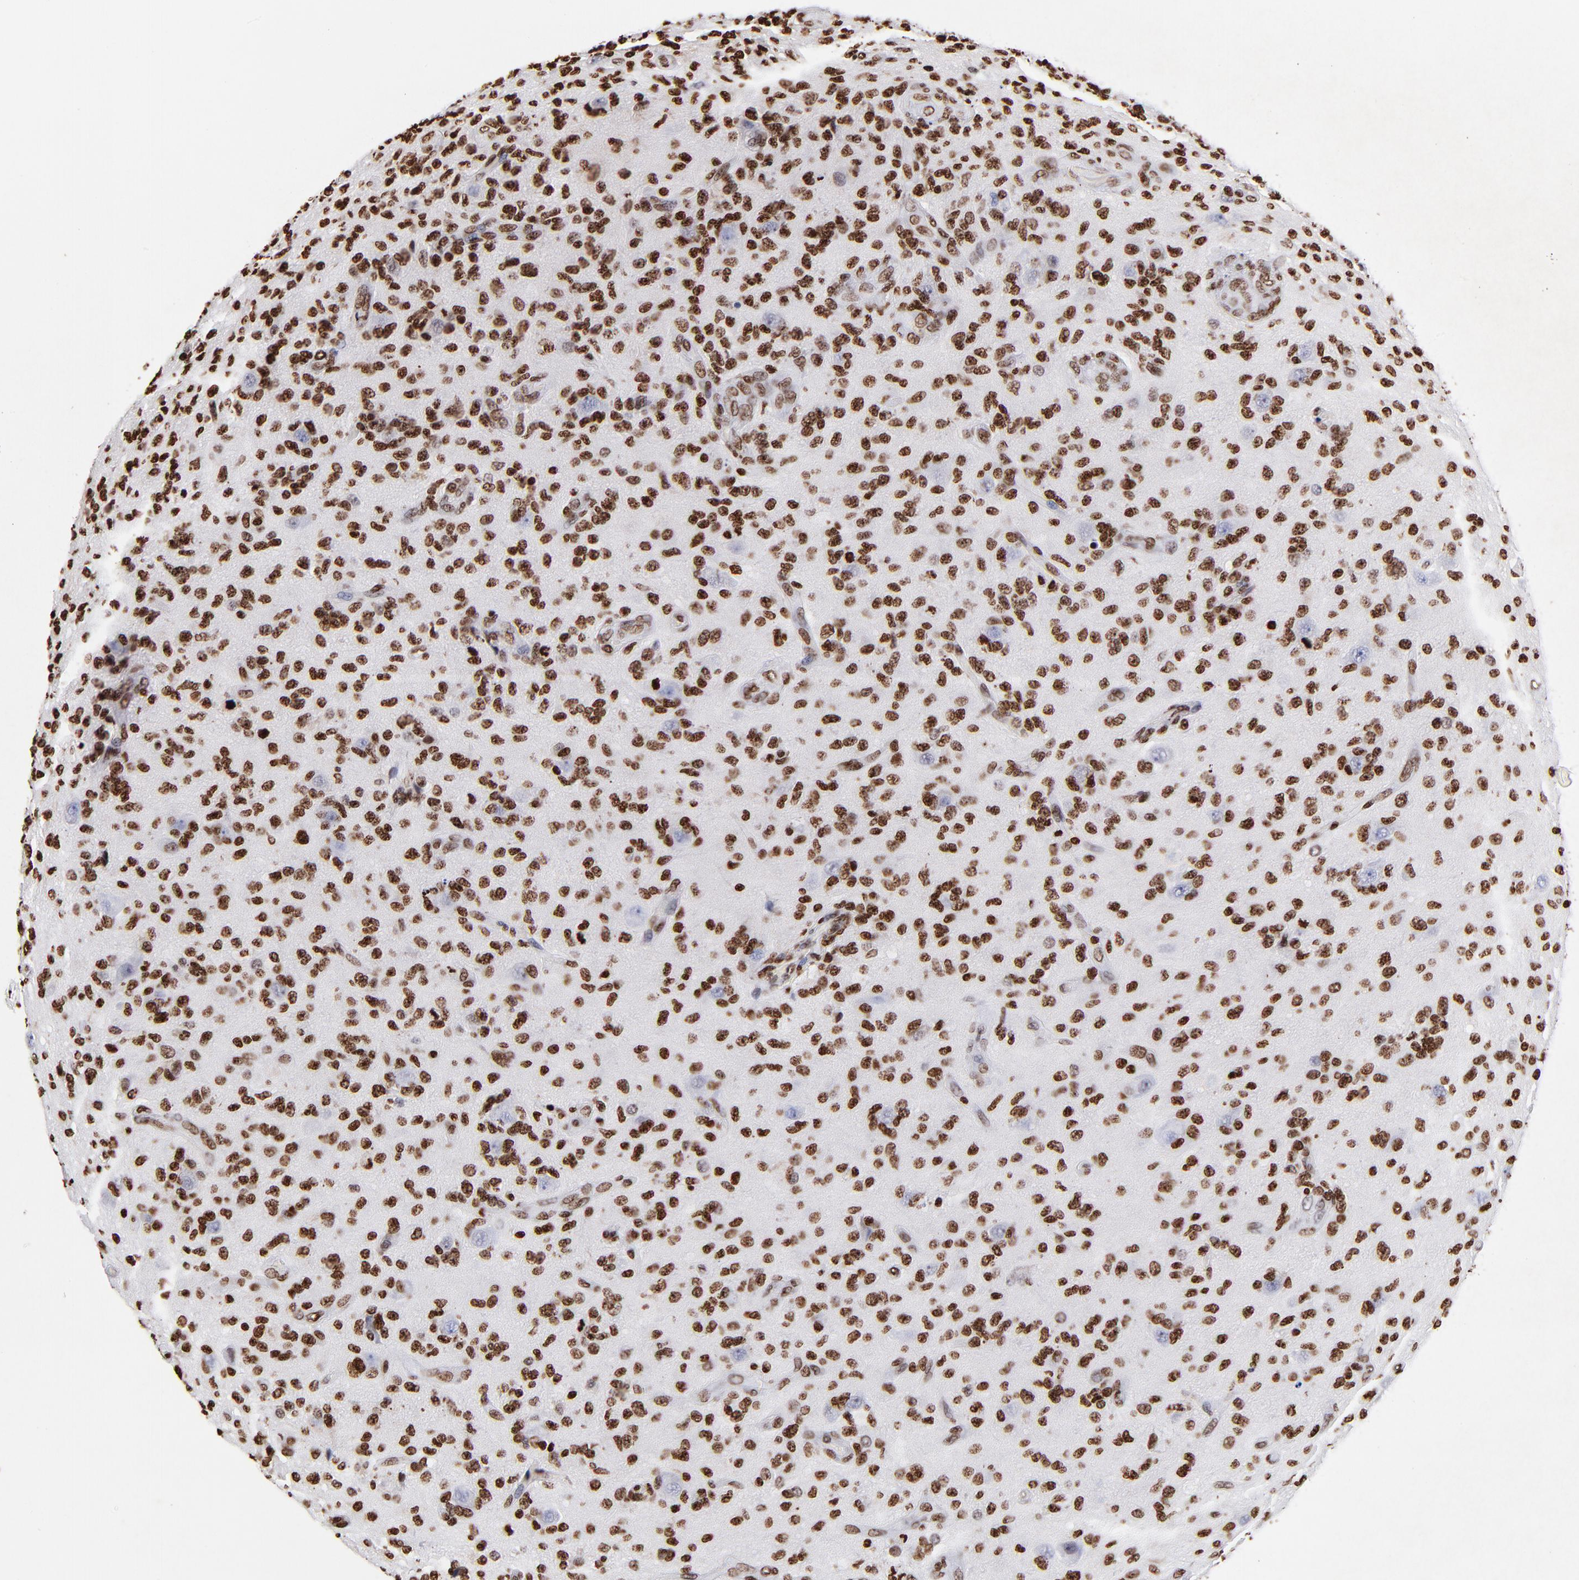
{"staining": {"intensity": "strong", "quantity": ">75%", "location": "nuclear"}, "tissue": "glioma", "cell_type": "Tumor cells", "image_type": "cancer", "snomed": [{"axis": "morphology", "description": "Glioma, malignant, High grade"}, {"axis": "topography", "description": "Brain"}], "caption": "IHC photomicrograph of neoplastic tissue: human malignant glioma (high-grade) stained using immunohistochemistry exhibits high levels of strong protein expression localized specifically in the nuclear of tumor cells, appearing as a nuclear brown color.", "gene": "FBH1", "patient": {"sex": "male", "age": 36}}